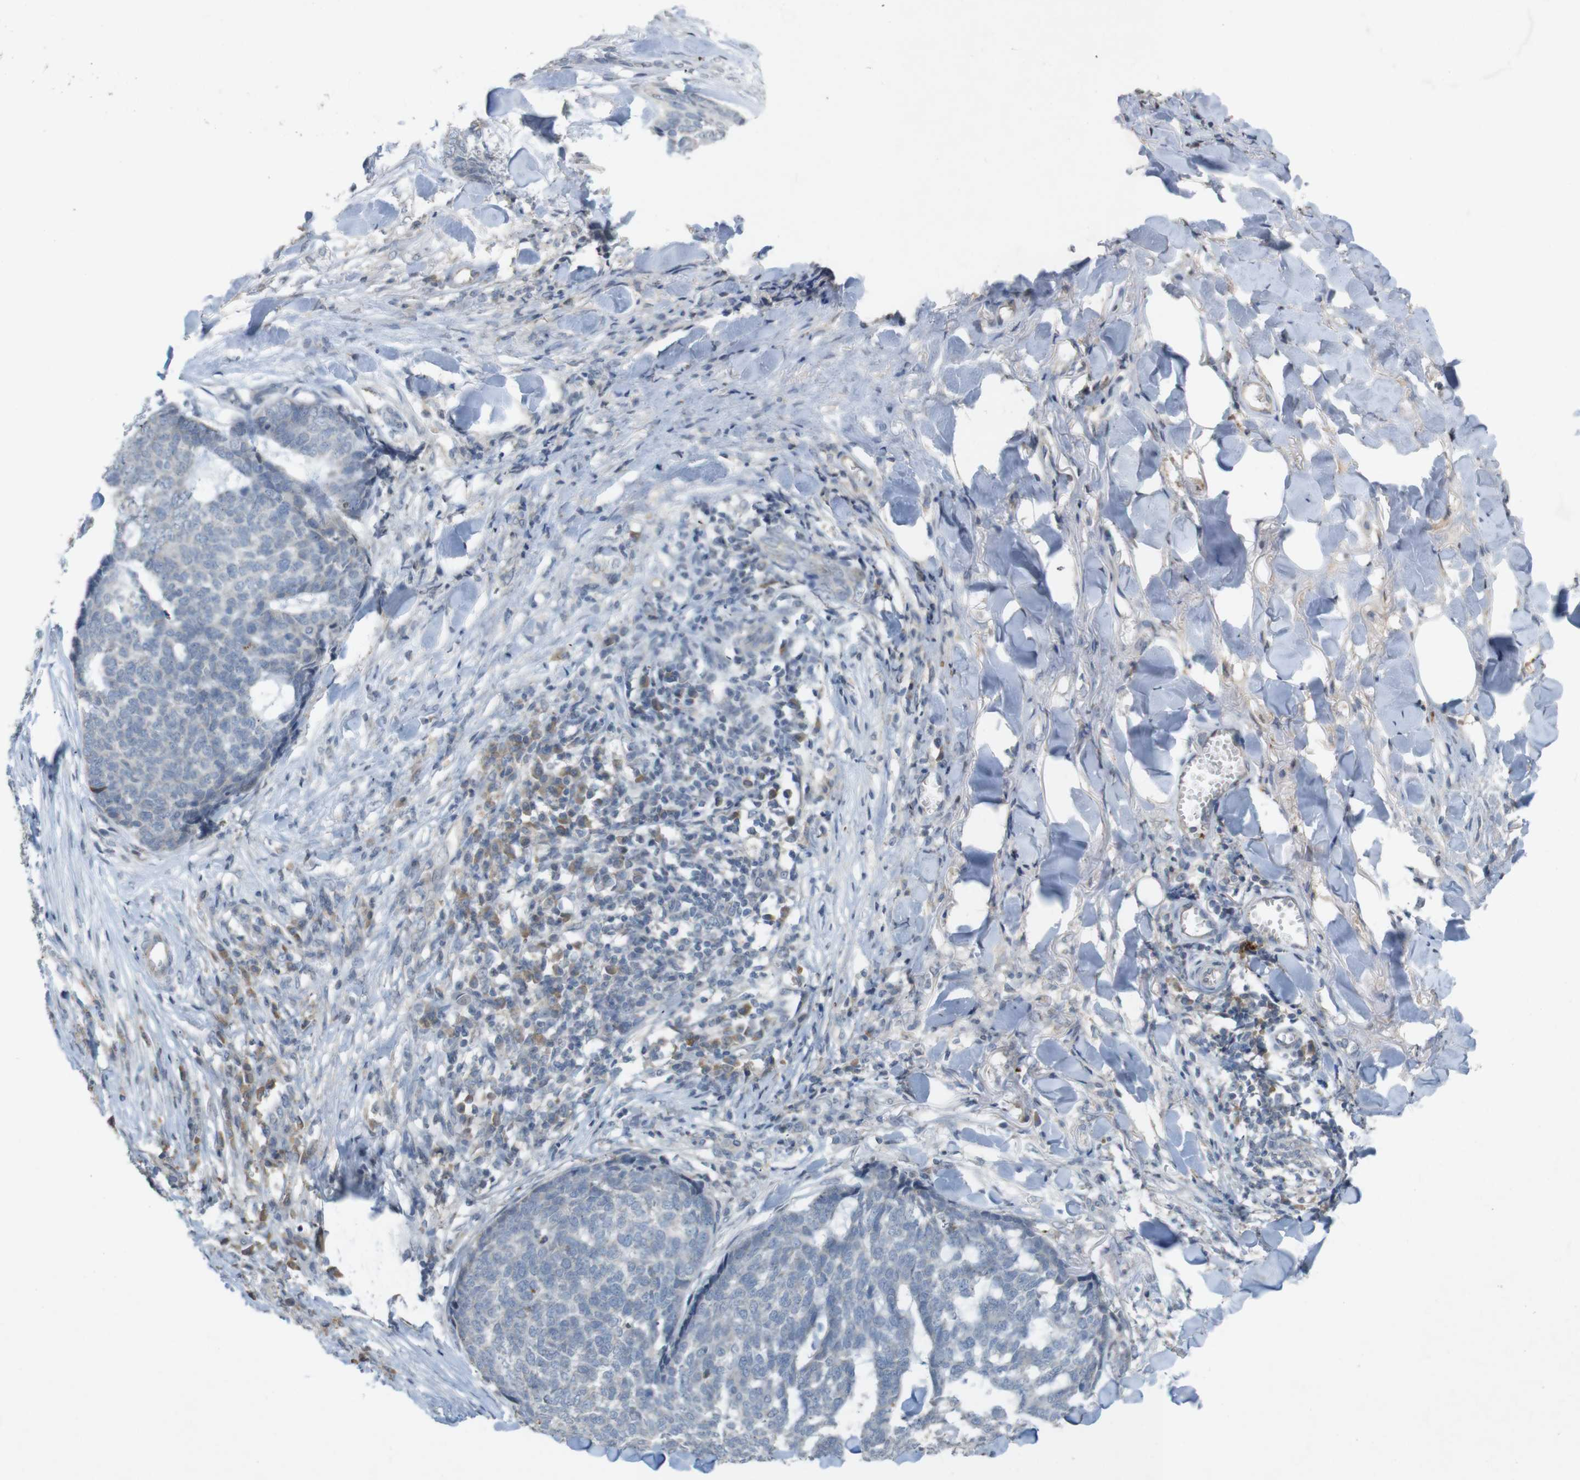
{"staining": {"intensity": "negative", "quantity": "none", "location": "none"}, "tissue": "skin cancer", "cell_type": "Tumor cells", "image_type": "cancer", "snomed": [{"axis": "morphology", "description": "Basal cell carcinoma"}, {"axis": "topography", "description": "Skin"}], "caption": "Human skin cancer (basal cell carcinoma) stained for a protein using immunohistochemistry (IHC) demonstrates no expression in tumor cells.", "gene": "TSPAN14", "patient": {"sex": "male", "age": 84}}